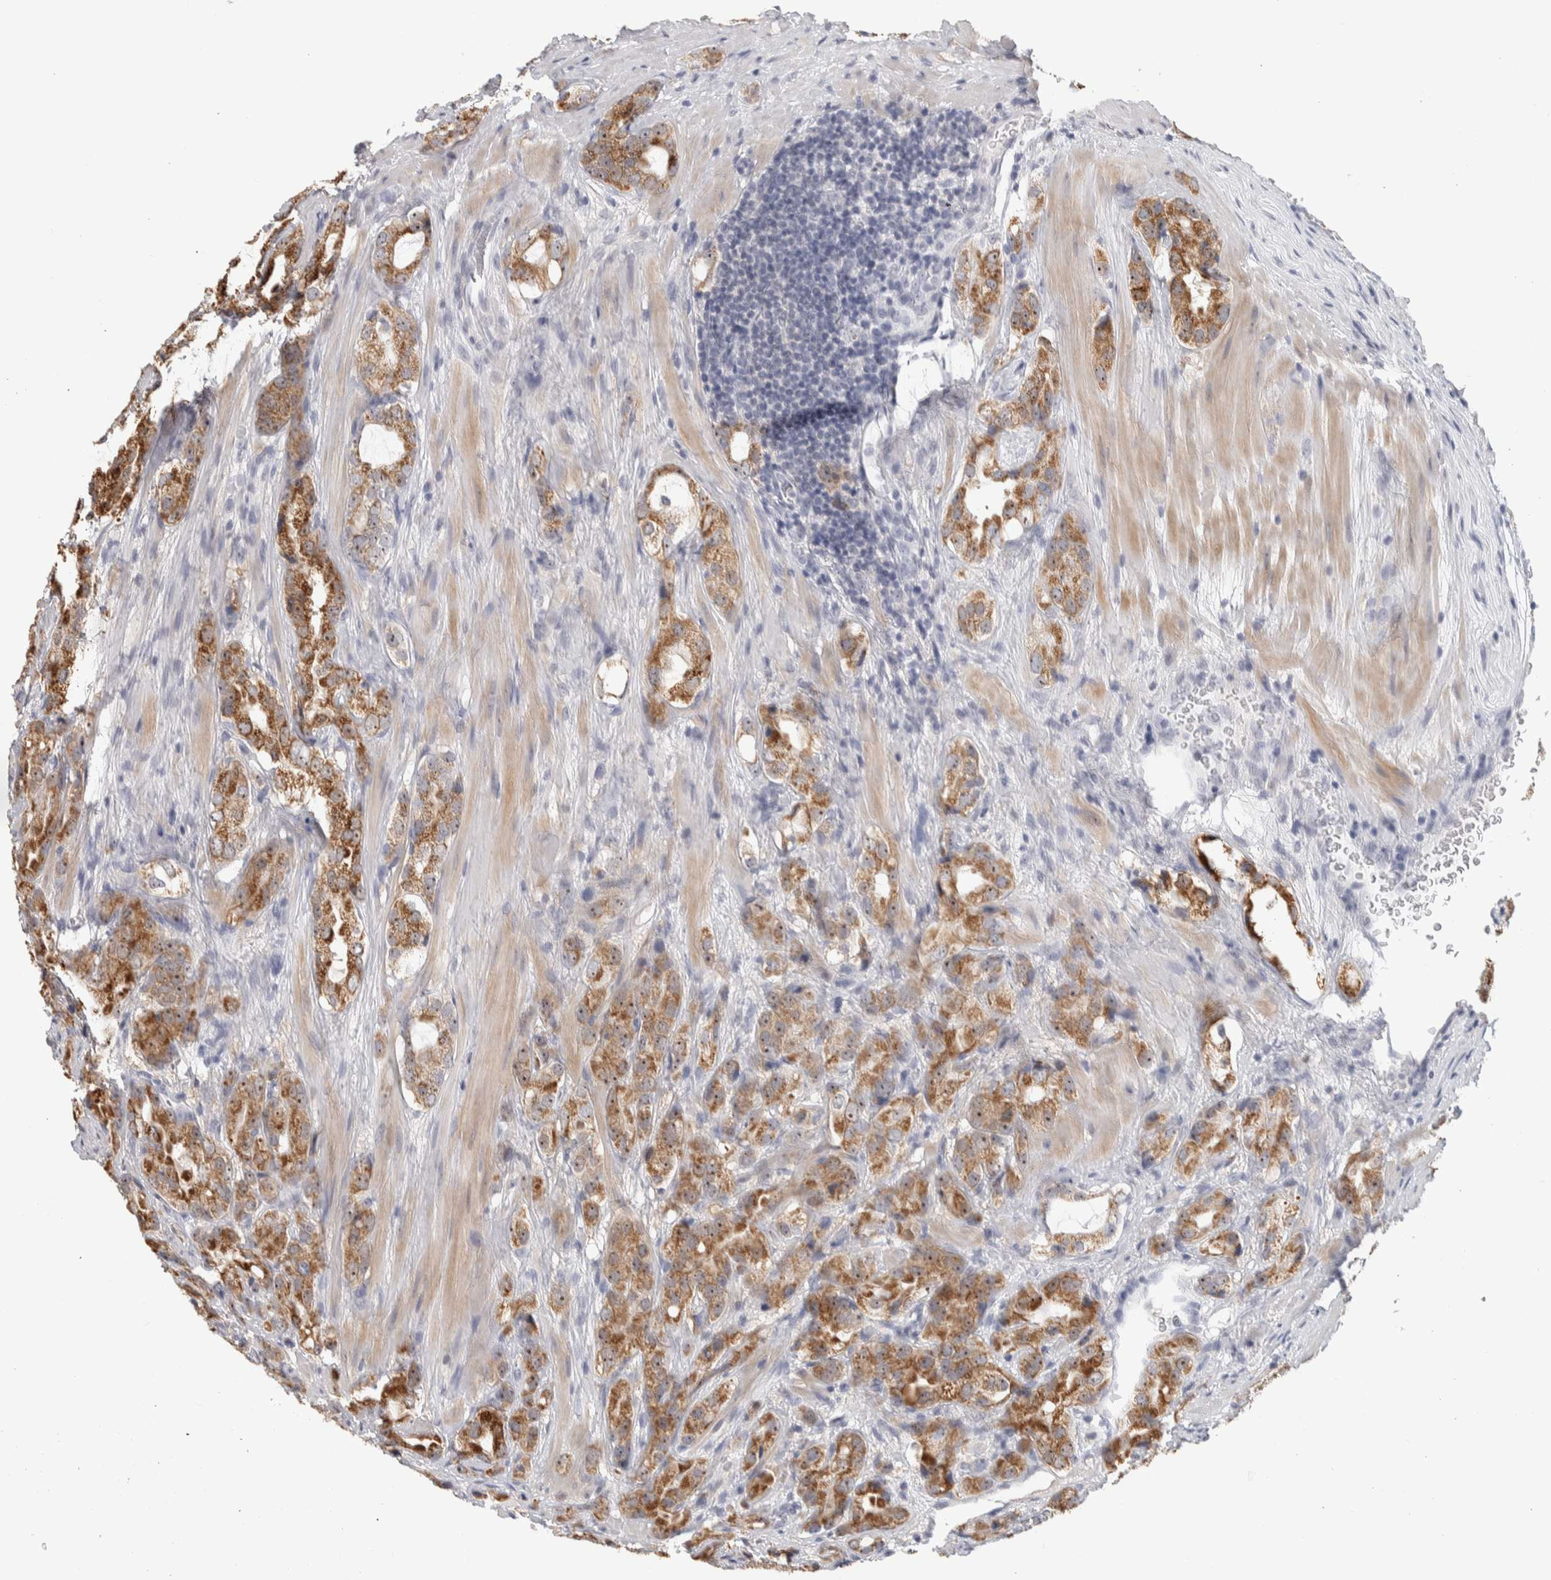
{"staining": {"intensity": "moderate", "quantity": ">75%", "location": "cytoplasmic/membranous,nuclear"}, "tissue": "prostate cancer", "cell_type": "Tumor cells", "image_type": "cancer", "snomed": [{"axis": "morphology", "description": "Adenocarcinoma, High grade"}, {"axis": "topography", "description": "Prostate"}], "caption": "Human prostate cancer (adenocarcinoma (high-grade)) stained for a protein (brown) reveals moderate cytoplasmic/membranous and nuclear positive positivity in approximately >75% of tumor cells.", "gene": "DCXR", "patient": {"sex": "male", "age": 63}}